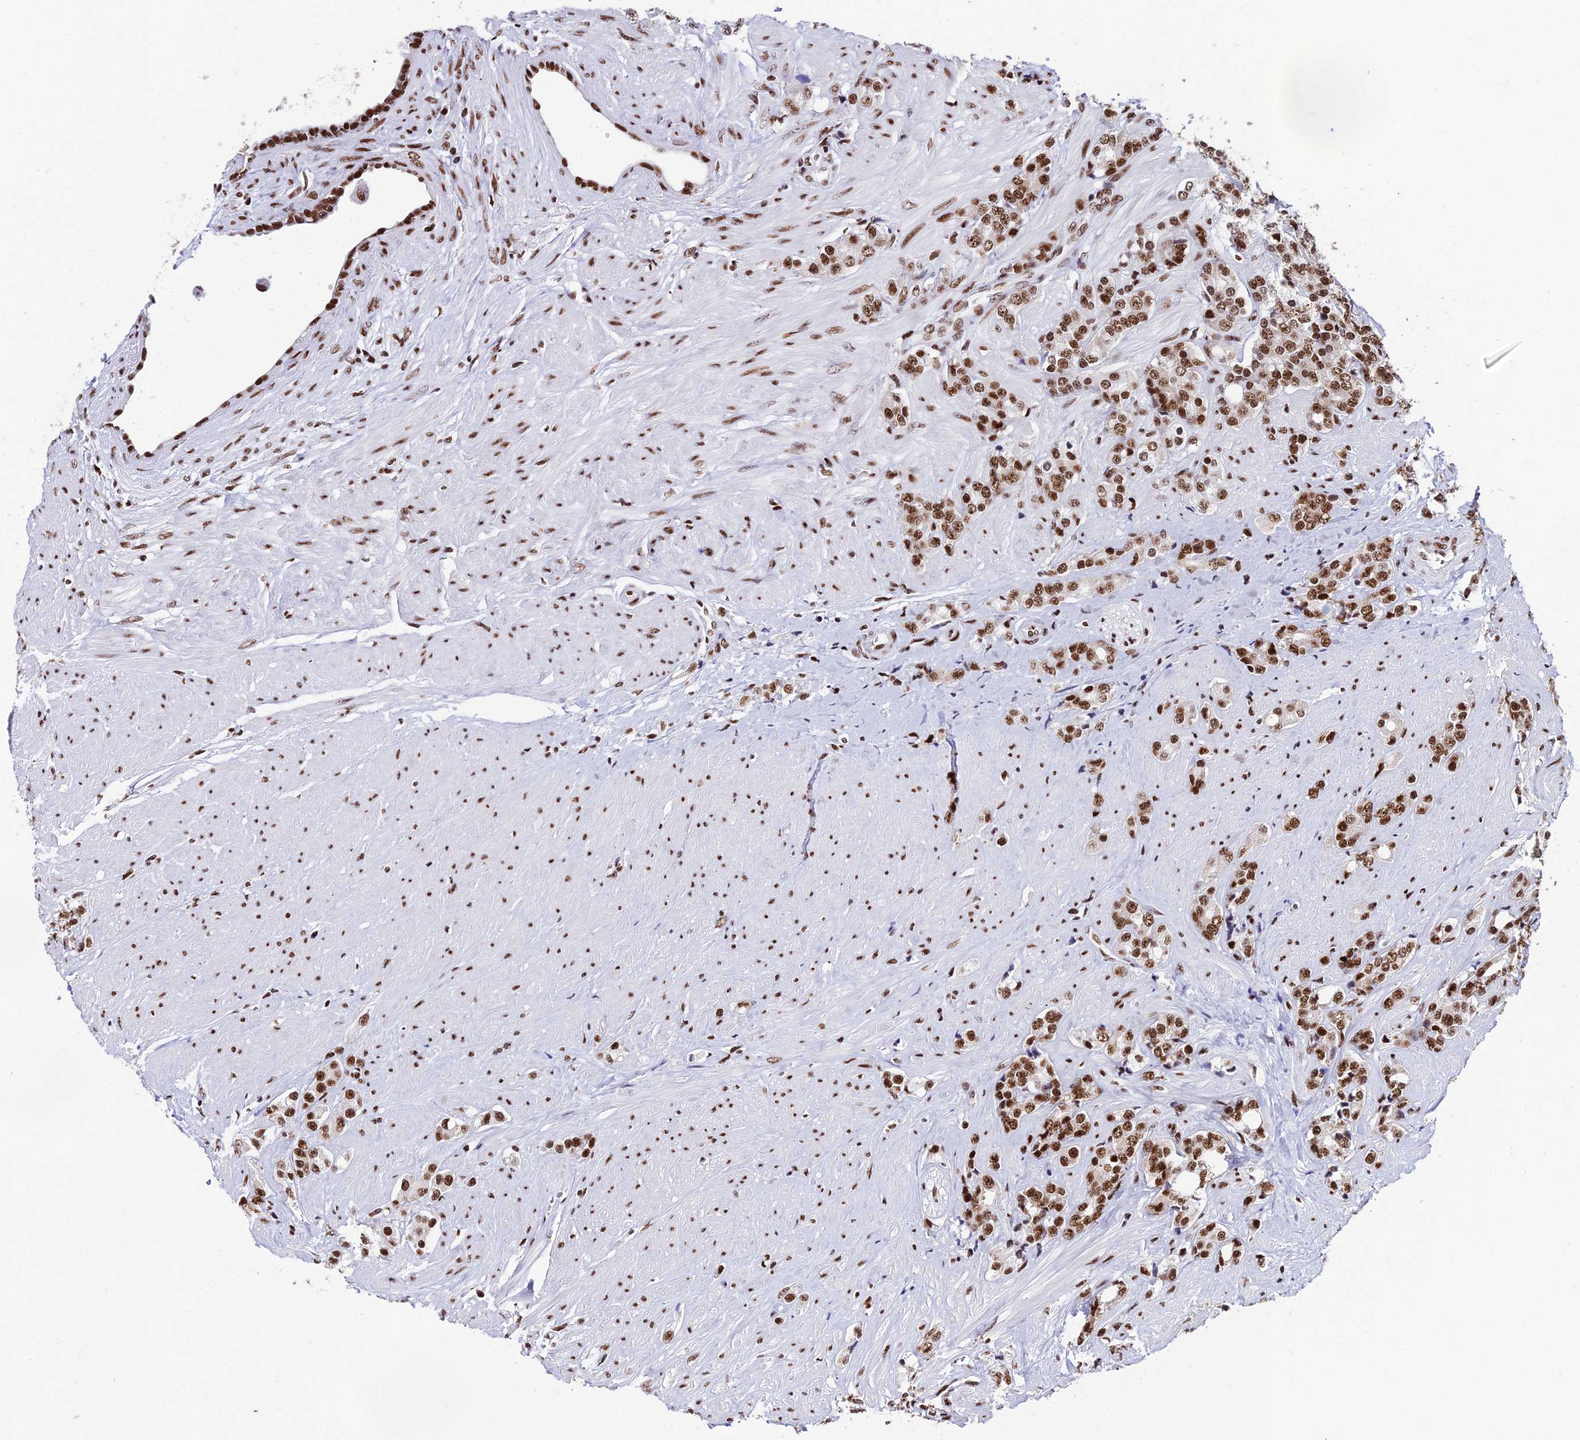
{"staining": {"intensity": "moderate", "quantity": ">75%", "location": "nuclear"}, "tissue": "prostate cancer", "cell_type": "Tumor cells", "image_type": "cancer", "snomed": [{"axis": "morphology", "description": "Adenocarcinoma, High grade"}, {"axis": "topography", "description": "Prostate"}], "caption": "An immunohistochemistry micrograph of tumor tissue is shown. Protein staining in brown labels moderate nuclear positivity in prostate cancer (high-grade adenocarcinoma) within tumor cells.", "gene": "HNRNPH1", "patient": {"sex": "male", "age": 62}}